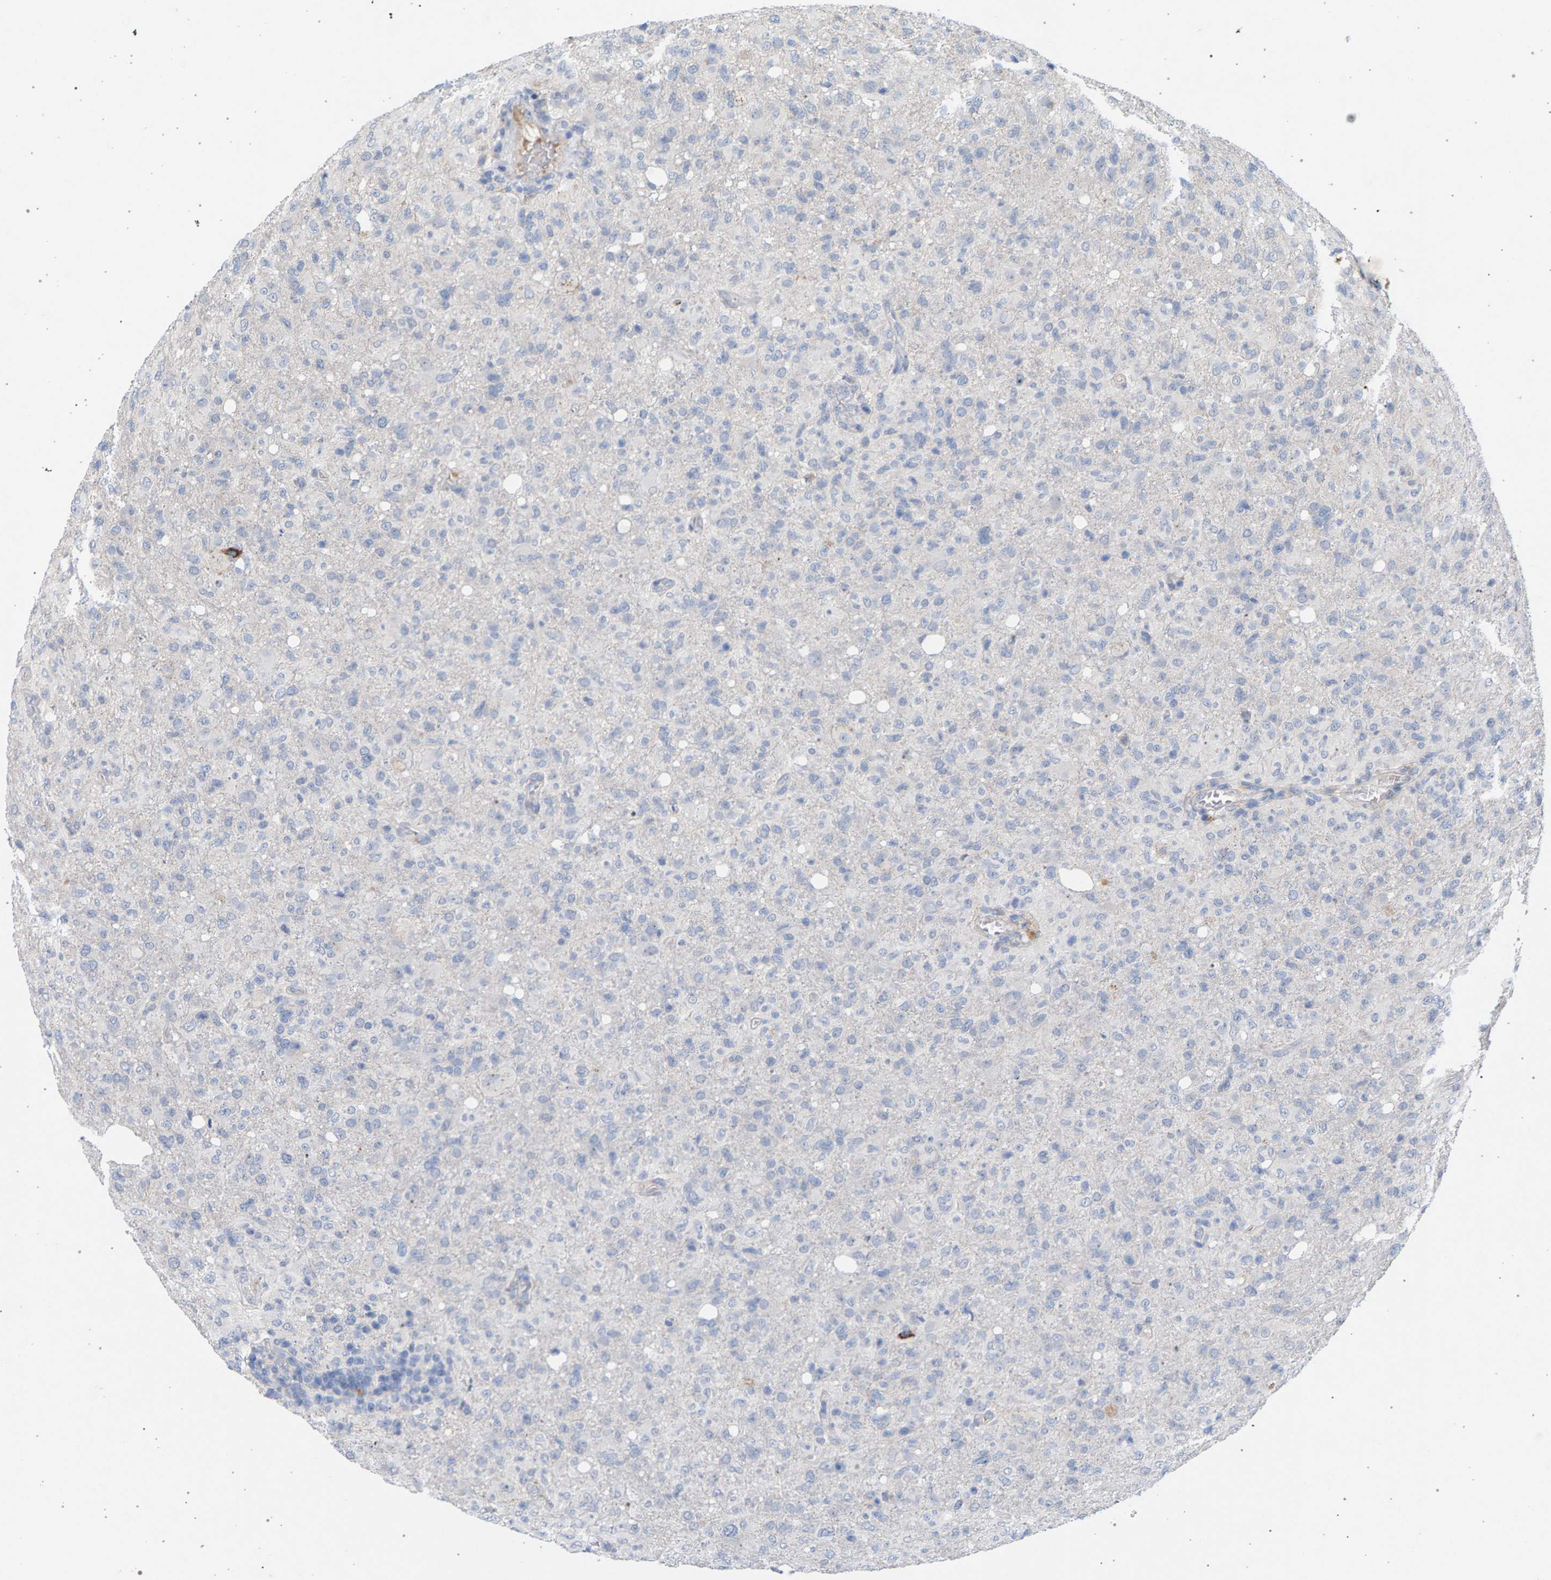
{"staining": {"intensity": "negative", "quantity": "none", "location": "none"}, "tissue": "glioma", "cell_type": "Tumor cells", "image_type": "cancer", "snomed": [{"axis": "morphology", "description": "Glioma, malignant, High grade"}, {"axis": "topography", "description": "Brain"}], "caption": "There is no significant staining in tumor cells of malignant glioma (high-grade).", "gene": "MAMDC2", "patient": {"sex": "female", "age": 57}}